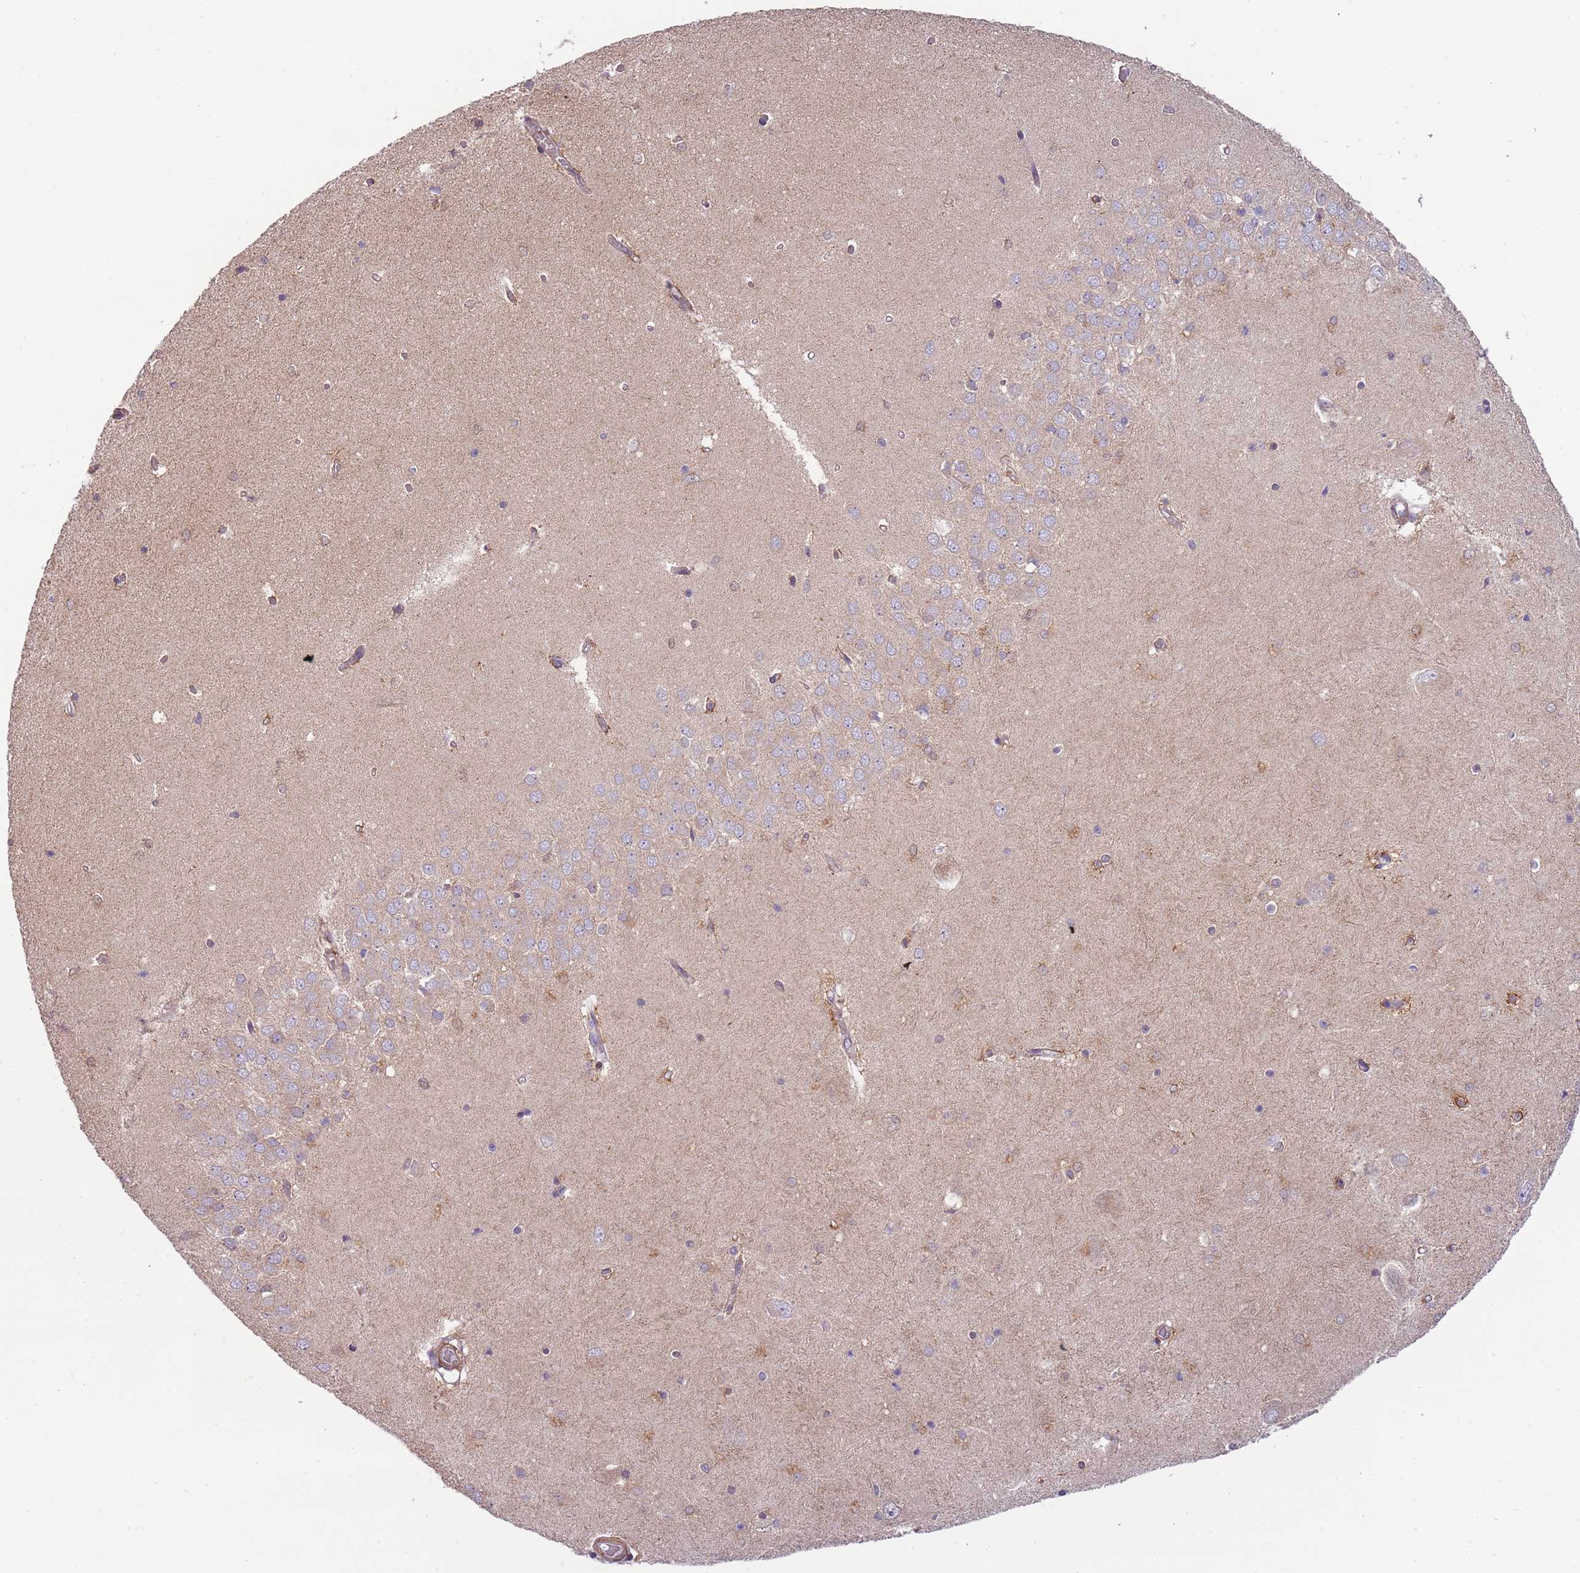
{"staining": {"intensity": "weak", "quantity": "25%-75%", "location": "cytoplasmic/membranous"}, "tissue": "hippocampus", "cell_type": "Glial cells", "image_type": "normal", "snomed": [{"axis": "morphology", "description": "Normal tissue, NOS"}, {"axis": "topography", "description": "Hippocampus"}], "caption": "Hippocampus stained with a brown dye displays weak cytoplasmic/membranous positive positivity in approximately 25%-75% of glial cells.", "gene": "DTD2", "patient": {"sex": "male", "age": 45}}